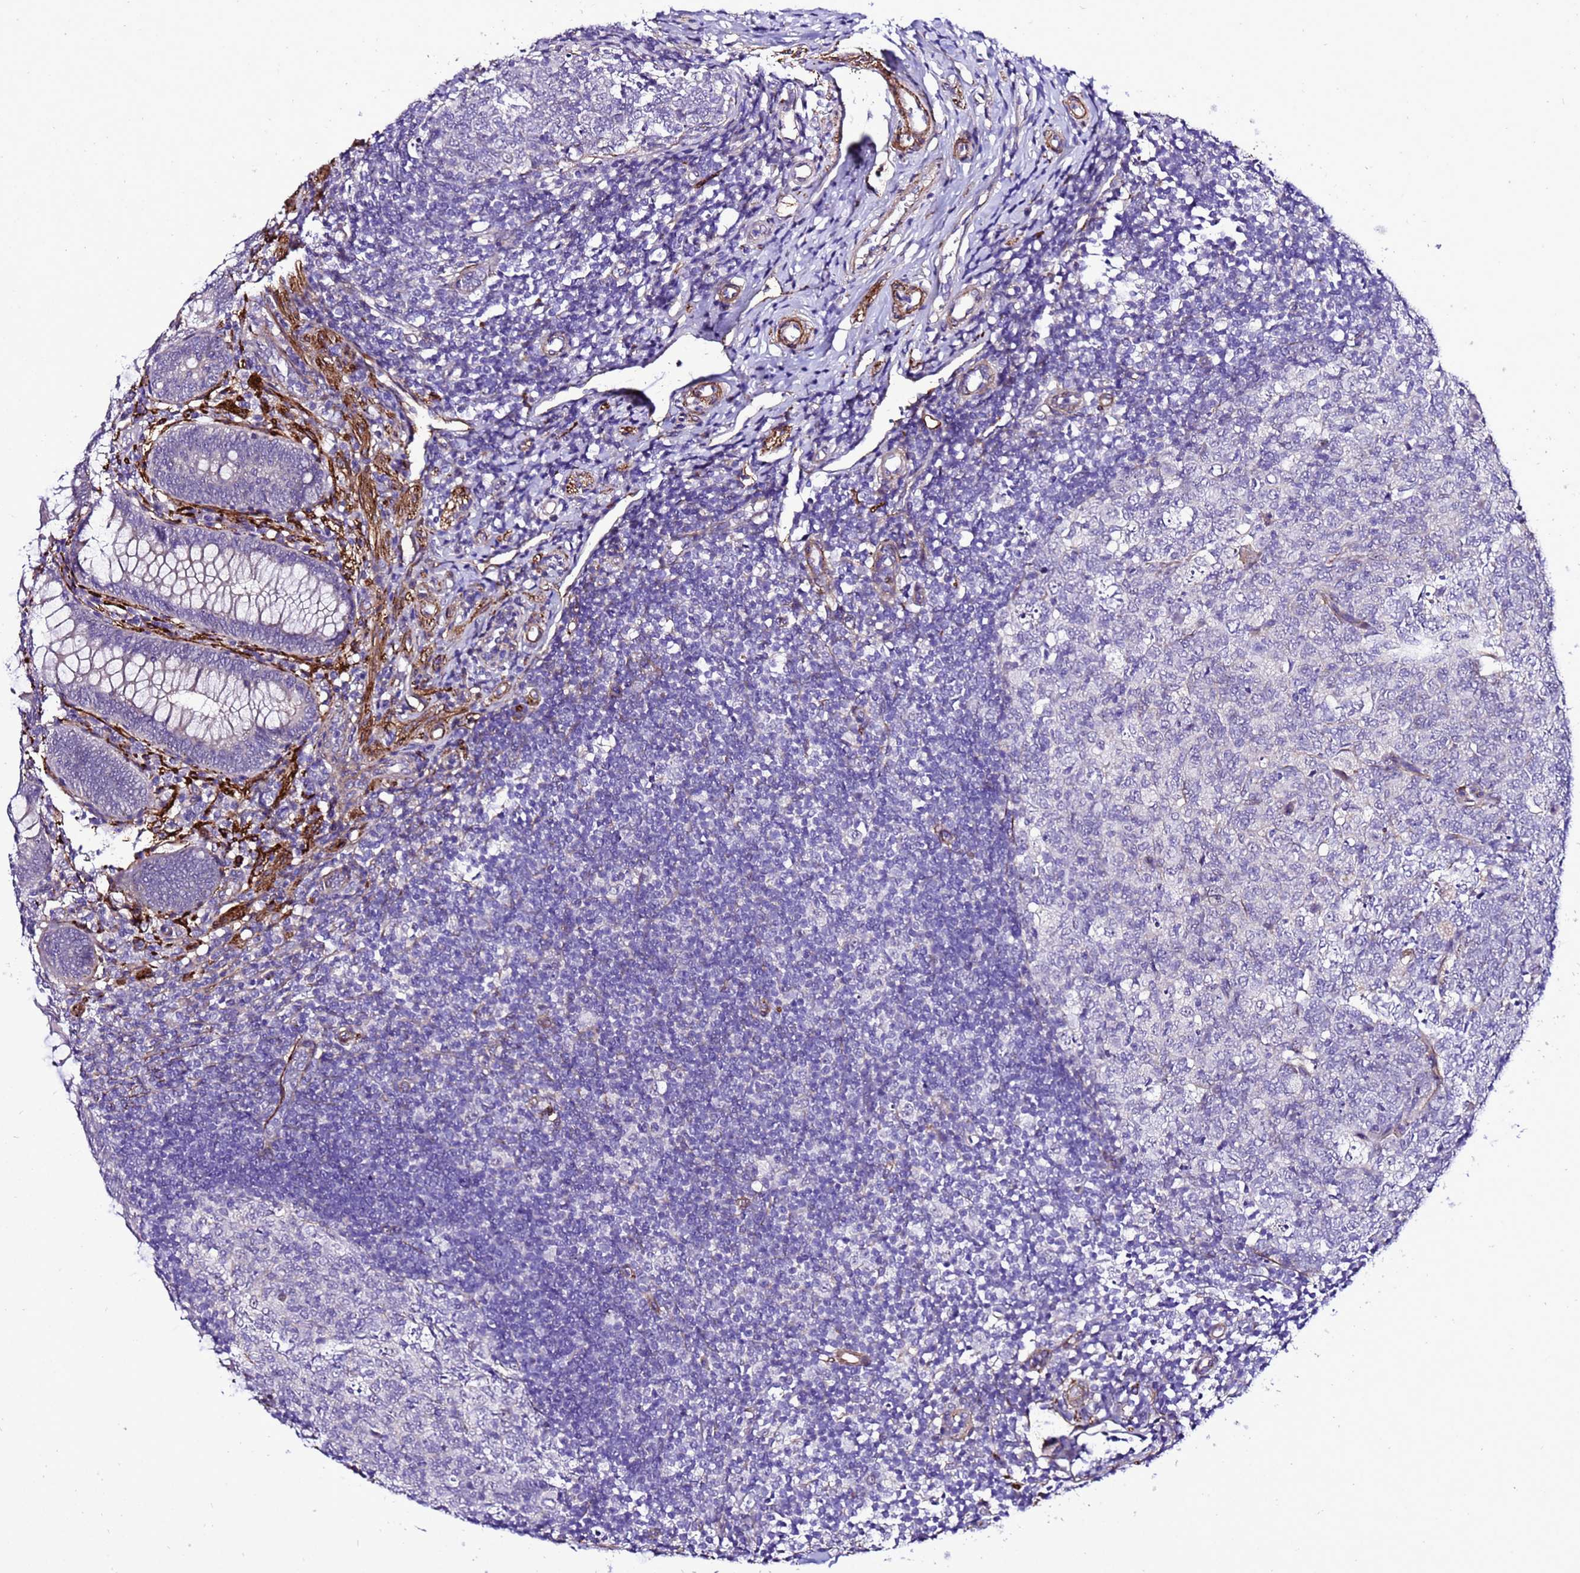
{"staining": {"intensity": "negative", "quantity": "none", "location": "none"}, "tissue": "appendix", "cell_type": "Glandular cells", "image_type": "normal", "snomed": [{"axis": "morphology", "description": "Normal tissue, NOS"}, {"axis": "topography", "description": "Appendix"}], "caption": "The histopathology image reveals no significant expression in glandular cells of appendix.", "gene": "GZF1", "patient": {"sex": "male", "age": 14}}